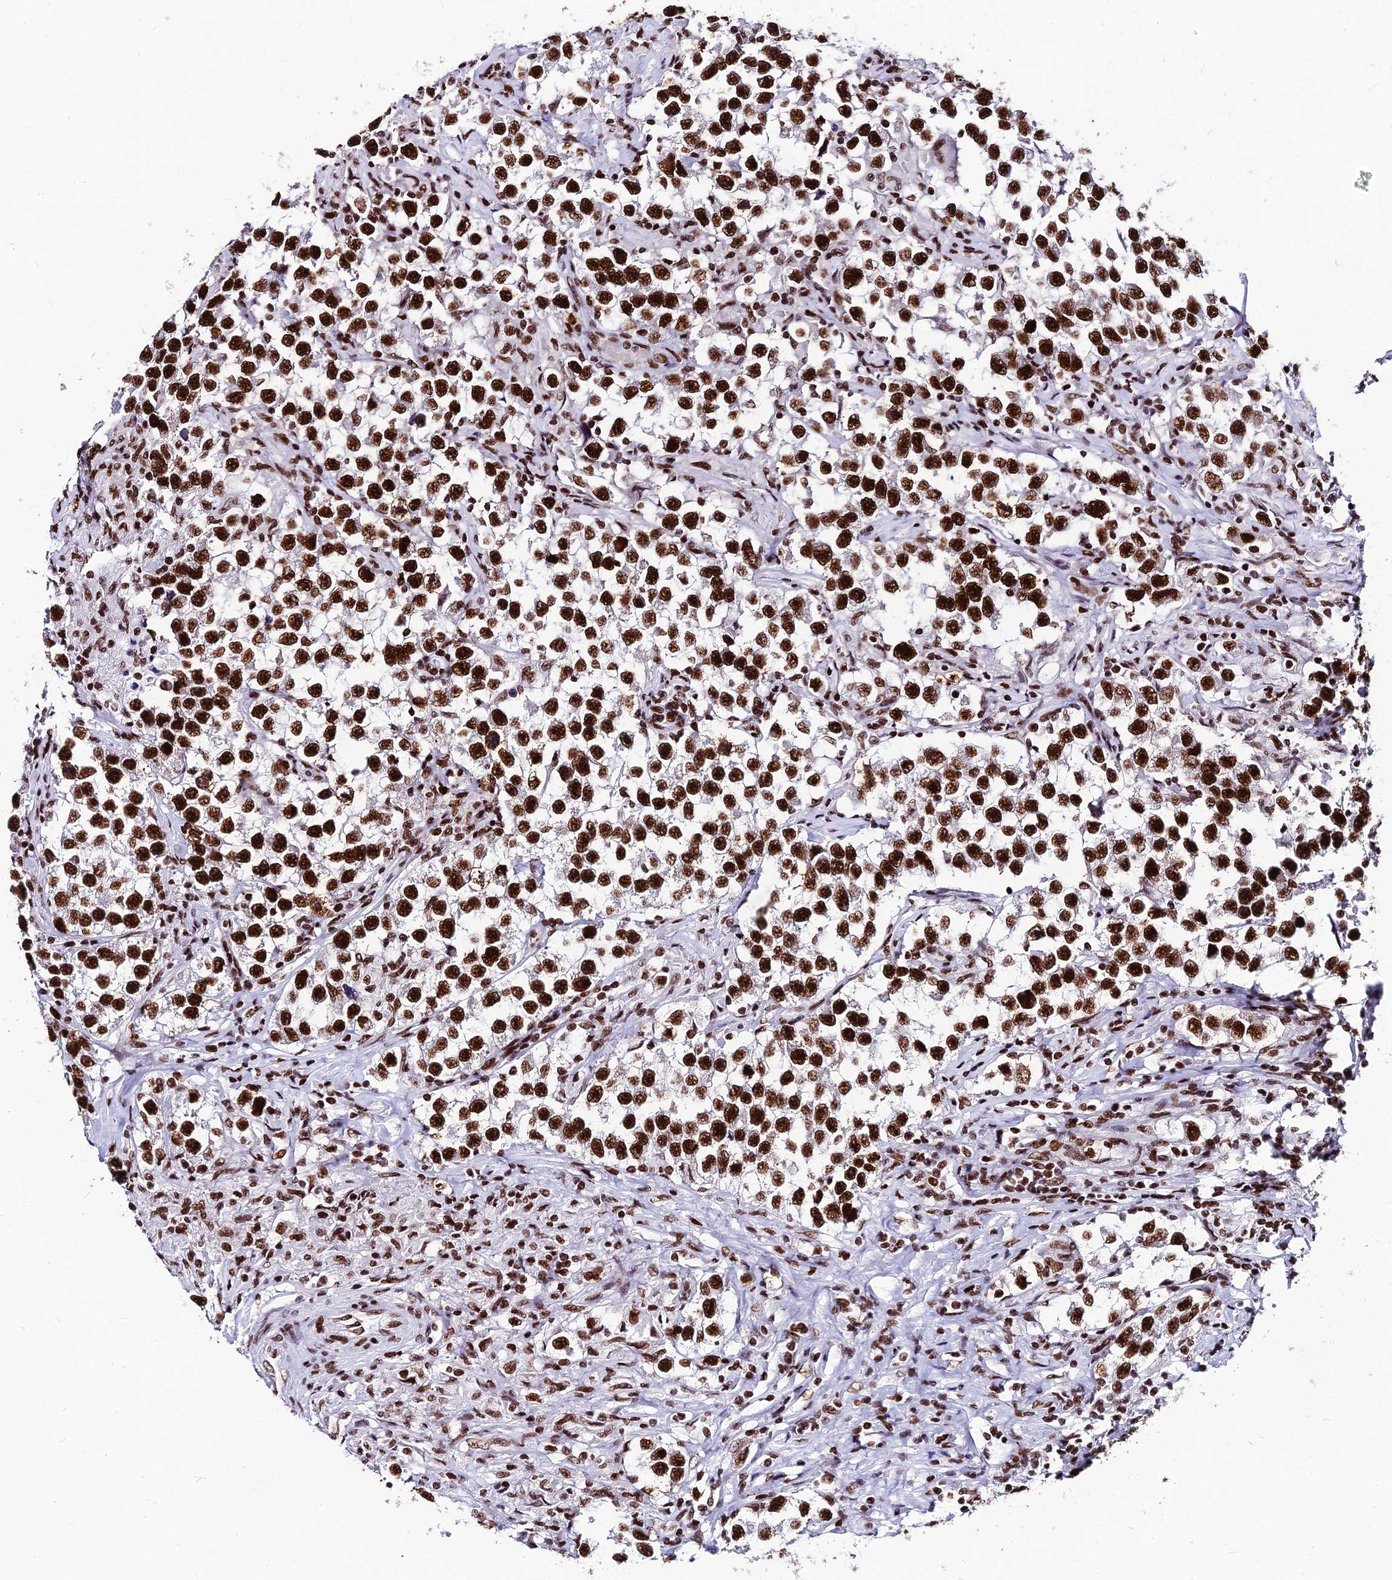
{"staining": {"intensity": "strong", "quantity": ">75%", "location": "nuclear"}, "tissue": "testis cancer", "cell_type": "Tumor cells", "image_type": "cancer", "snomed": [{"axis": "morphology", "description": "Seminoma, NOS"}, {"axis": "topography", "description": "Testis"}], "caption": "Strong nuclear positivity for a protein is appreciated in approximately >75% of tumor cells of testis cancer using immunohistochemistry.", "gene": "HNRNPH1", "patient": {"sex": "male", "age": 46}}